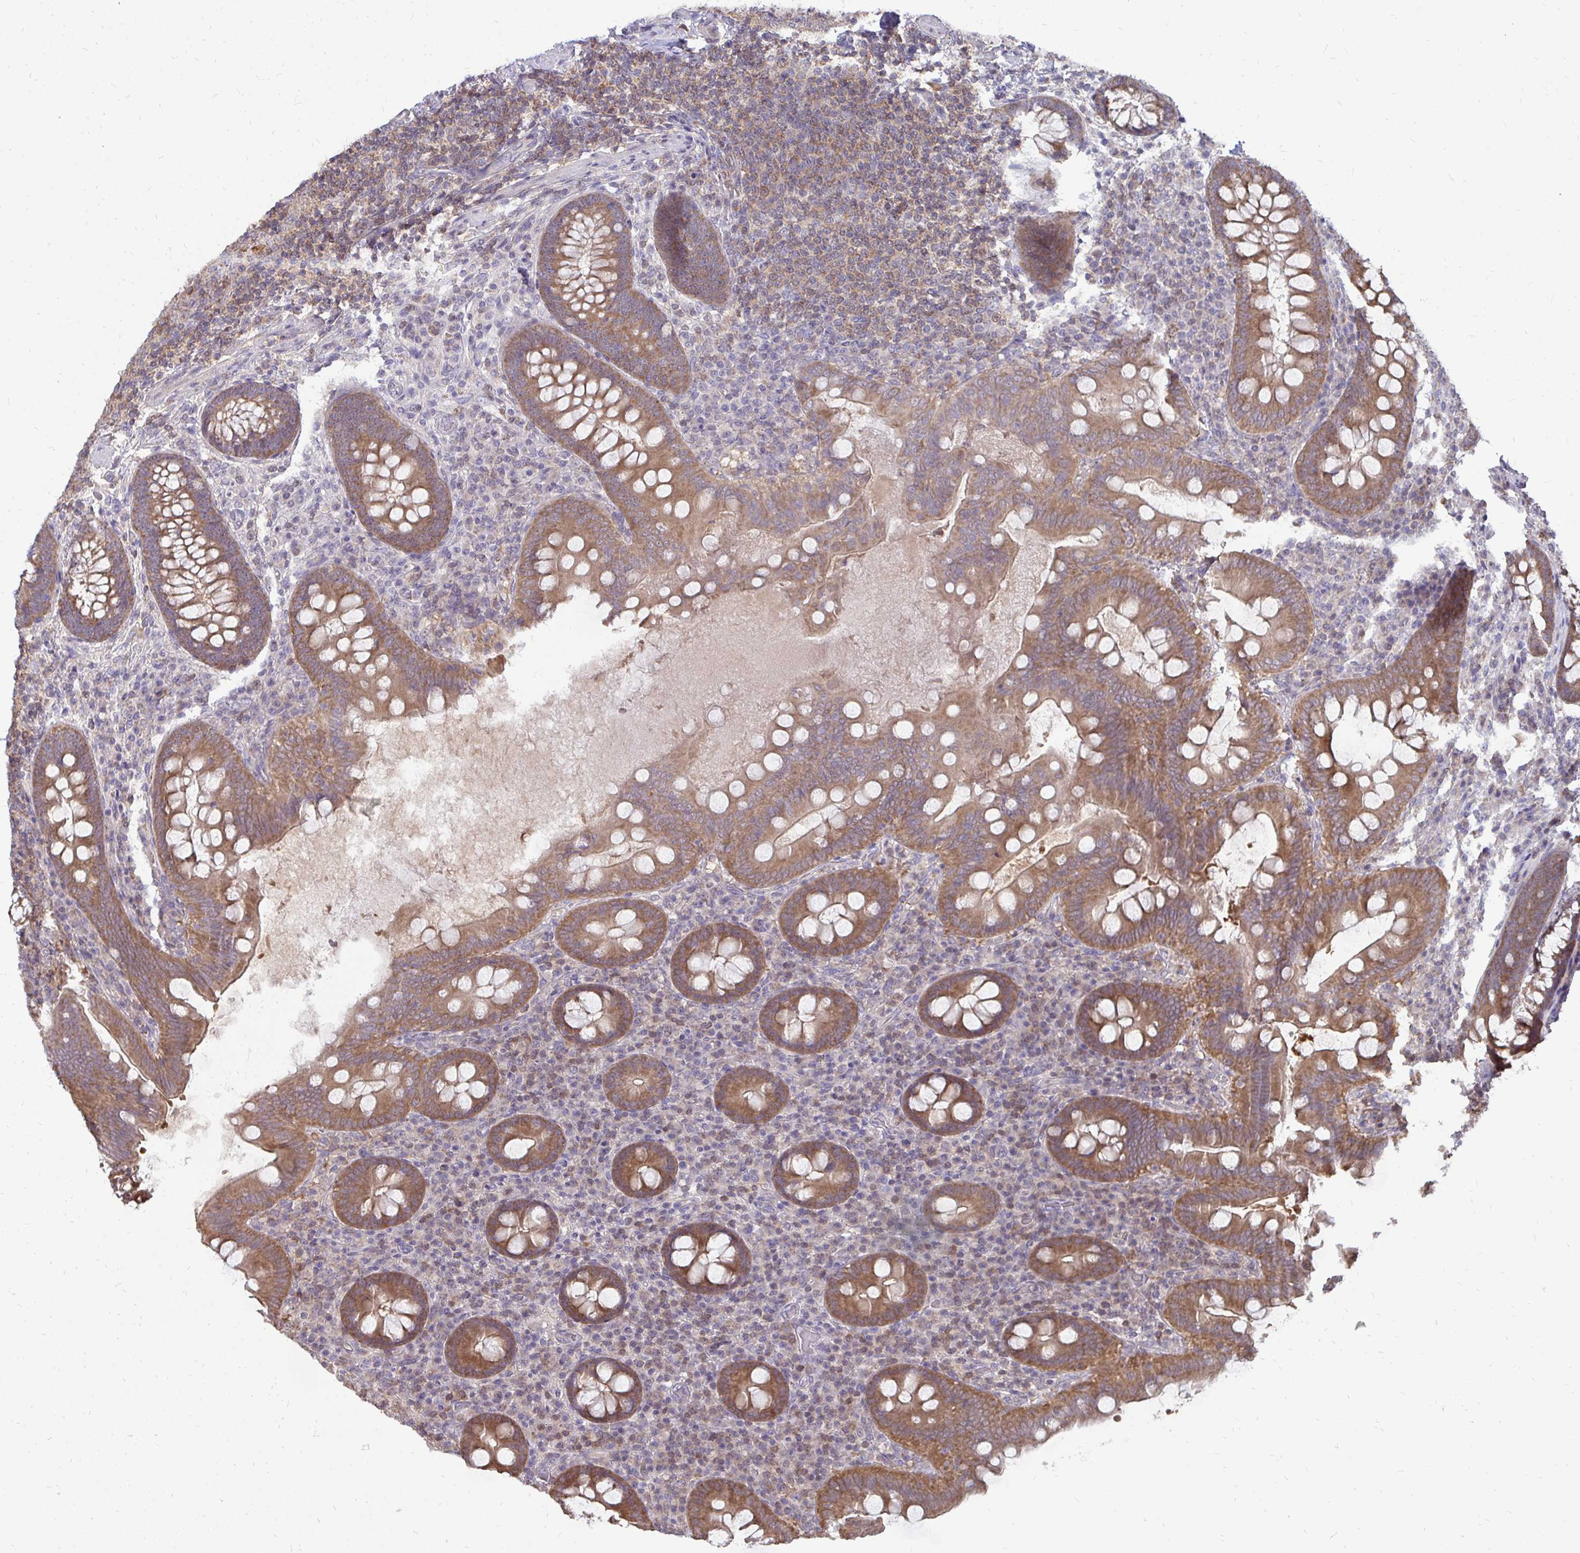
{"staining": {"intensity": "moderate", "quantity": ">75%", "location": "cytoplasmic/membranous"}, "tissue": "appendix", "cell_type": "Glandular cells", "image_type": "normal", "snomed": [{"axis": "morphology", "description": "Normal tissue, NOS"}, {"axis": "topography", "description": "Appendix"}], "caption": "The immunohistochemical stain shows moderate cytoplasmic/membranous expression in glandular cells of unremarkable appendix.", "gene": "DNAJA2", "patient": {"sex": "male", "age": 71}}